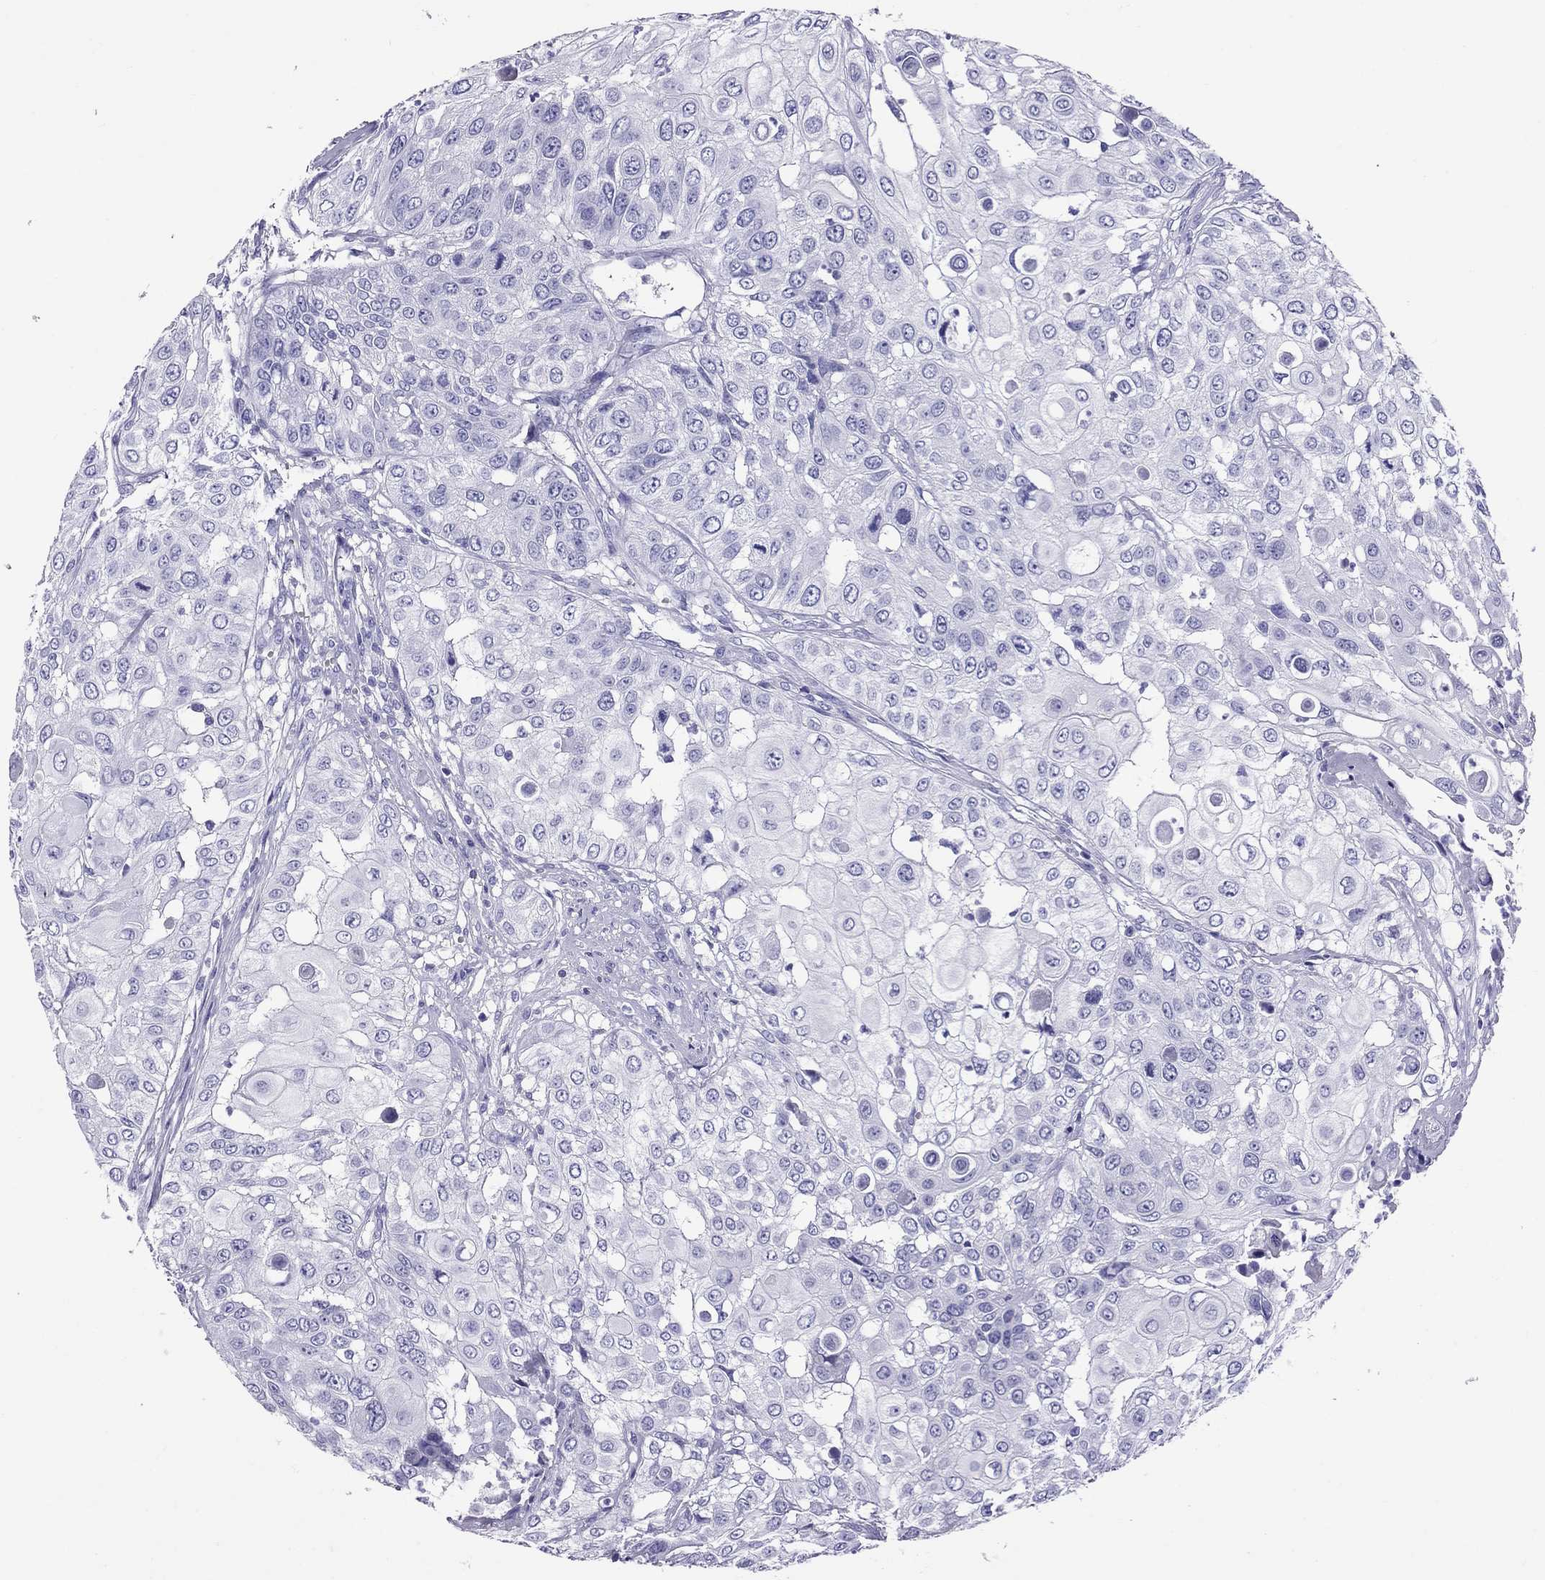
{"staining": {"intensity": "negative", "quantity": "none", "location": "none"}, "tissue": "urothelial cancer", "cell_type": "Tumor cells", "image_type": "cancer", "snomed": [{"axis": "morphology", "description": "Urothelial carcinoma, High grade"}, {"axis": "topography", "description": "Urinary bladder"}], "caption": "This is an immunohistochemistry (IHC) photomicrograph of human urothelial carcinoma (high-grade). There is no staining in tumor cells.", "gene": "AVPR1B", "patient": {"sex": "female", "age": 79}}